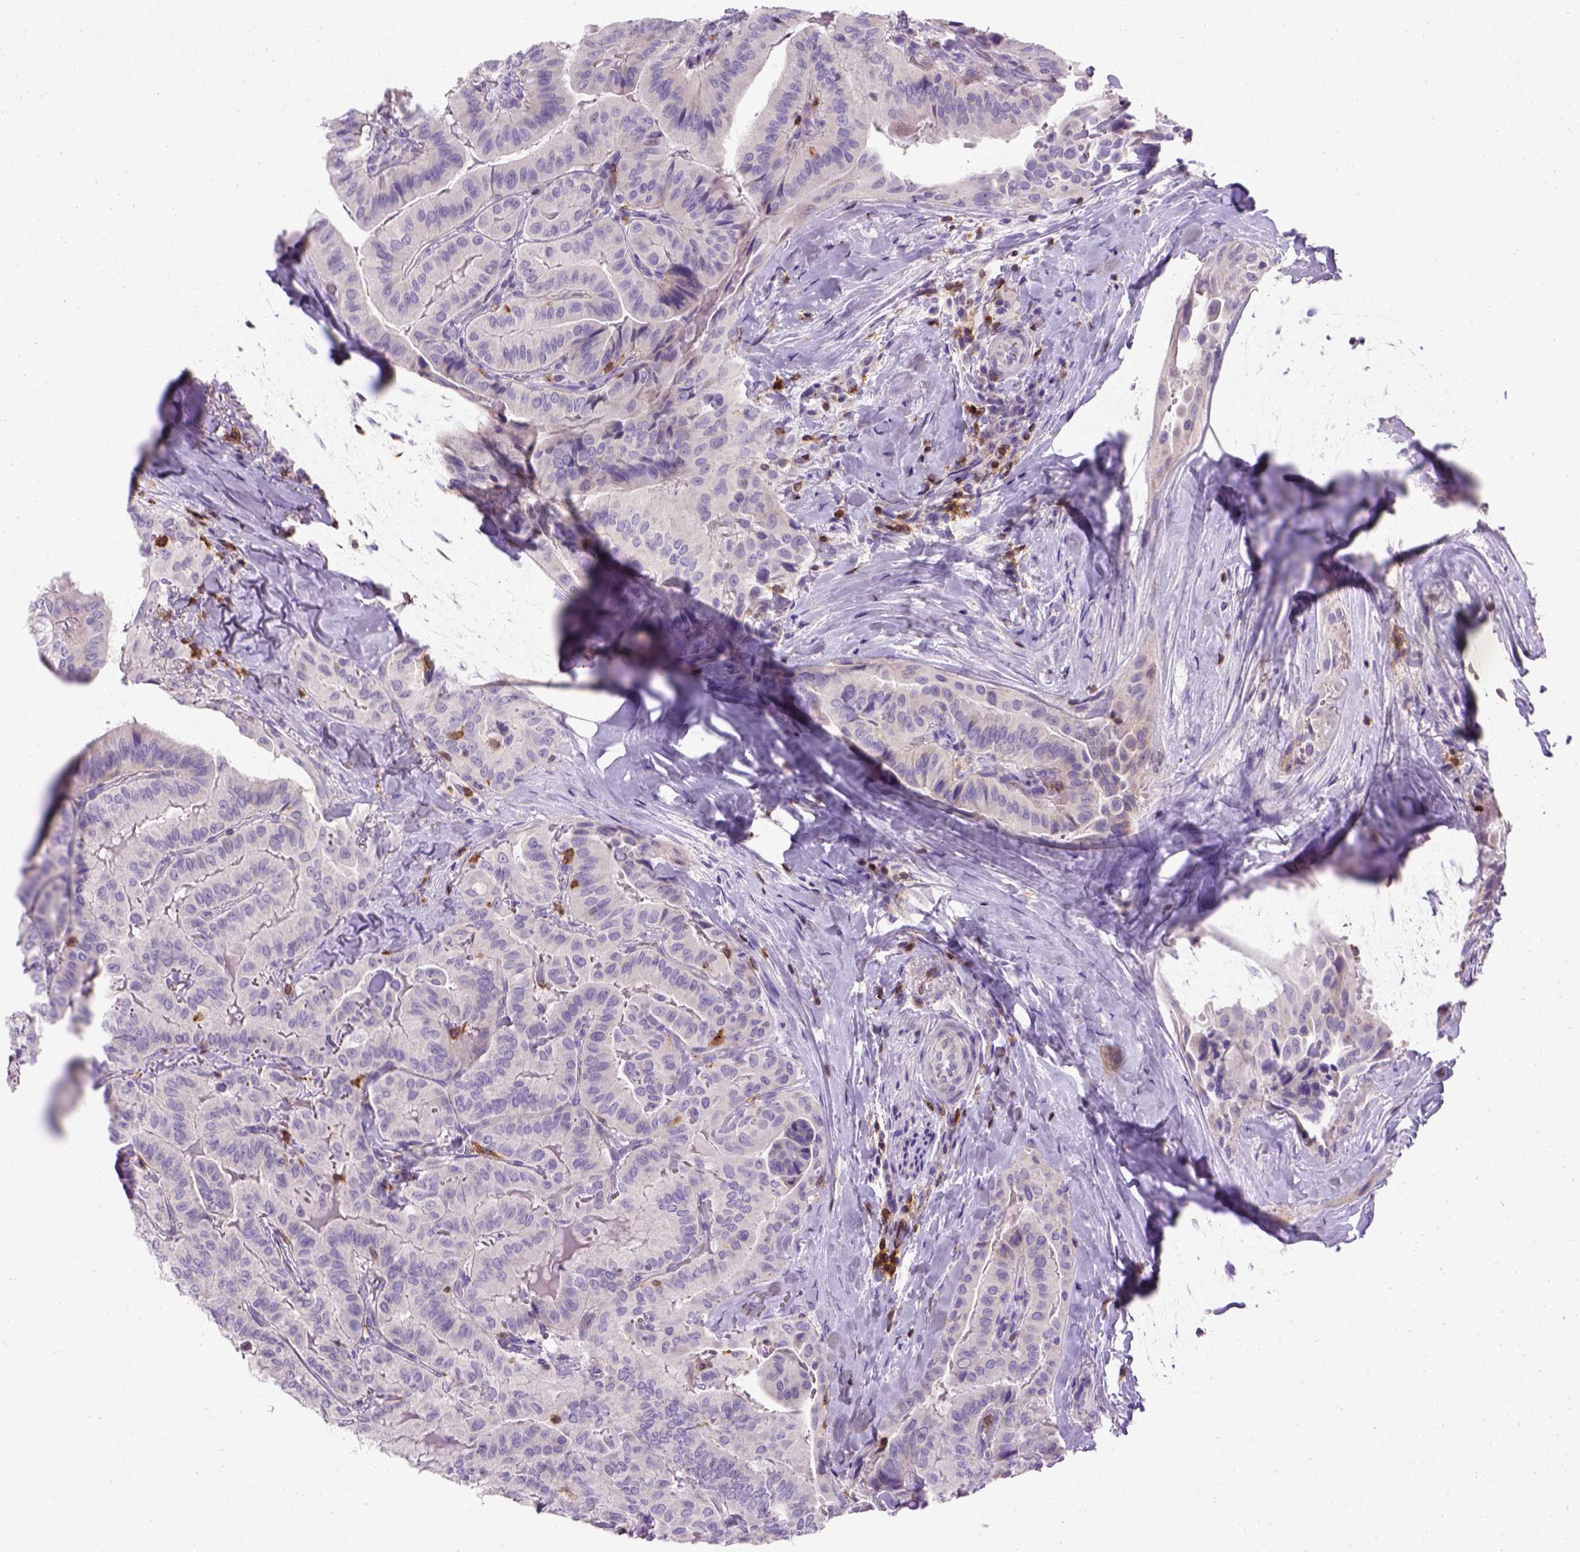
{"staining": {"intensity": "negative", "quantity": "none", "location": "none"}, "tissue": "thyroid cancer", "cell_type": "Tumor cells", "image_type": "cancer", "snomed": [{"axis": "morphology", "description": "Papillary adenocarcinoma, NOS"}, {"axis": "topography", "description": "Thyroid gland"}], "caption": "Immunohistochemistry (IHC) micrograph of thyroid papillary adenocarcinoma stained for a protein (brown), which reveals no positivity in tumor cells.", "gene": "CD3E", "patient": {"sex": "female", "age": 68}}